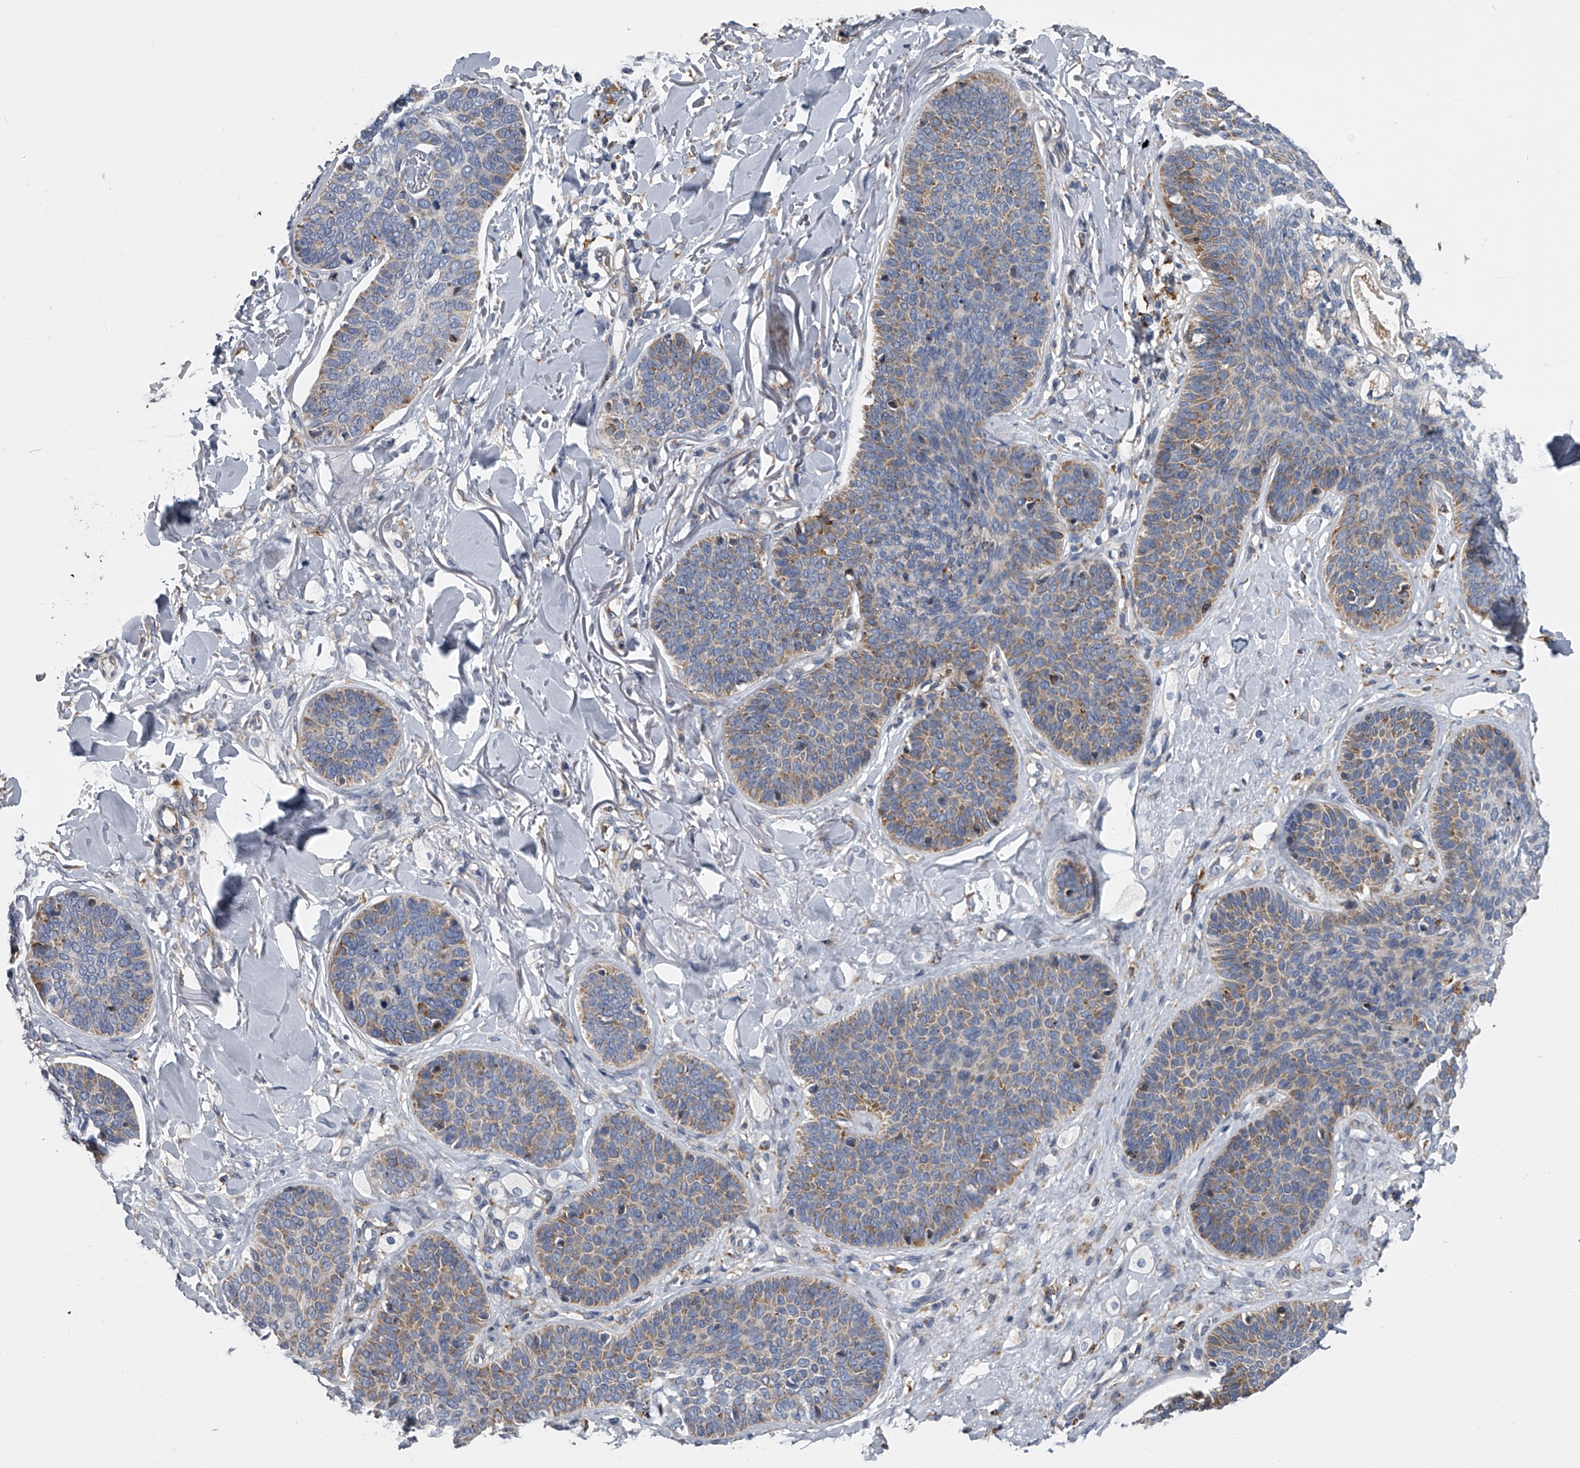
{"staining": {"intensity": "weak", "quantity": "25%-75%", "location": "cytoplasmic/membranous"}, "tissue": "skin cancer", "cell_type": "Tumor cells", "image_type": "cancer", "snomed": [{"axis": "morphology", "description": "Basal cell carcinoma"}, {"axis": "topography", "description": "Skin"}], "caption": "This histopathology image exhibits immunohistochemistry (IHC) staining of human skin cancer (basal cell carcinoma), with low weak cytoplasmic/membranous staining in about 25%-75% of tumor cells.", "gene": "TMEM63C", "patient": {"sex": "male", "age": 85}}